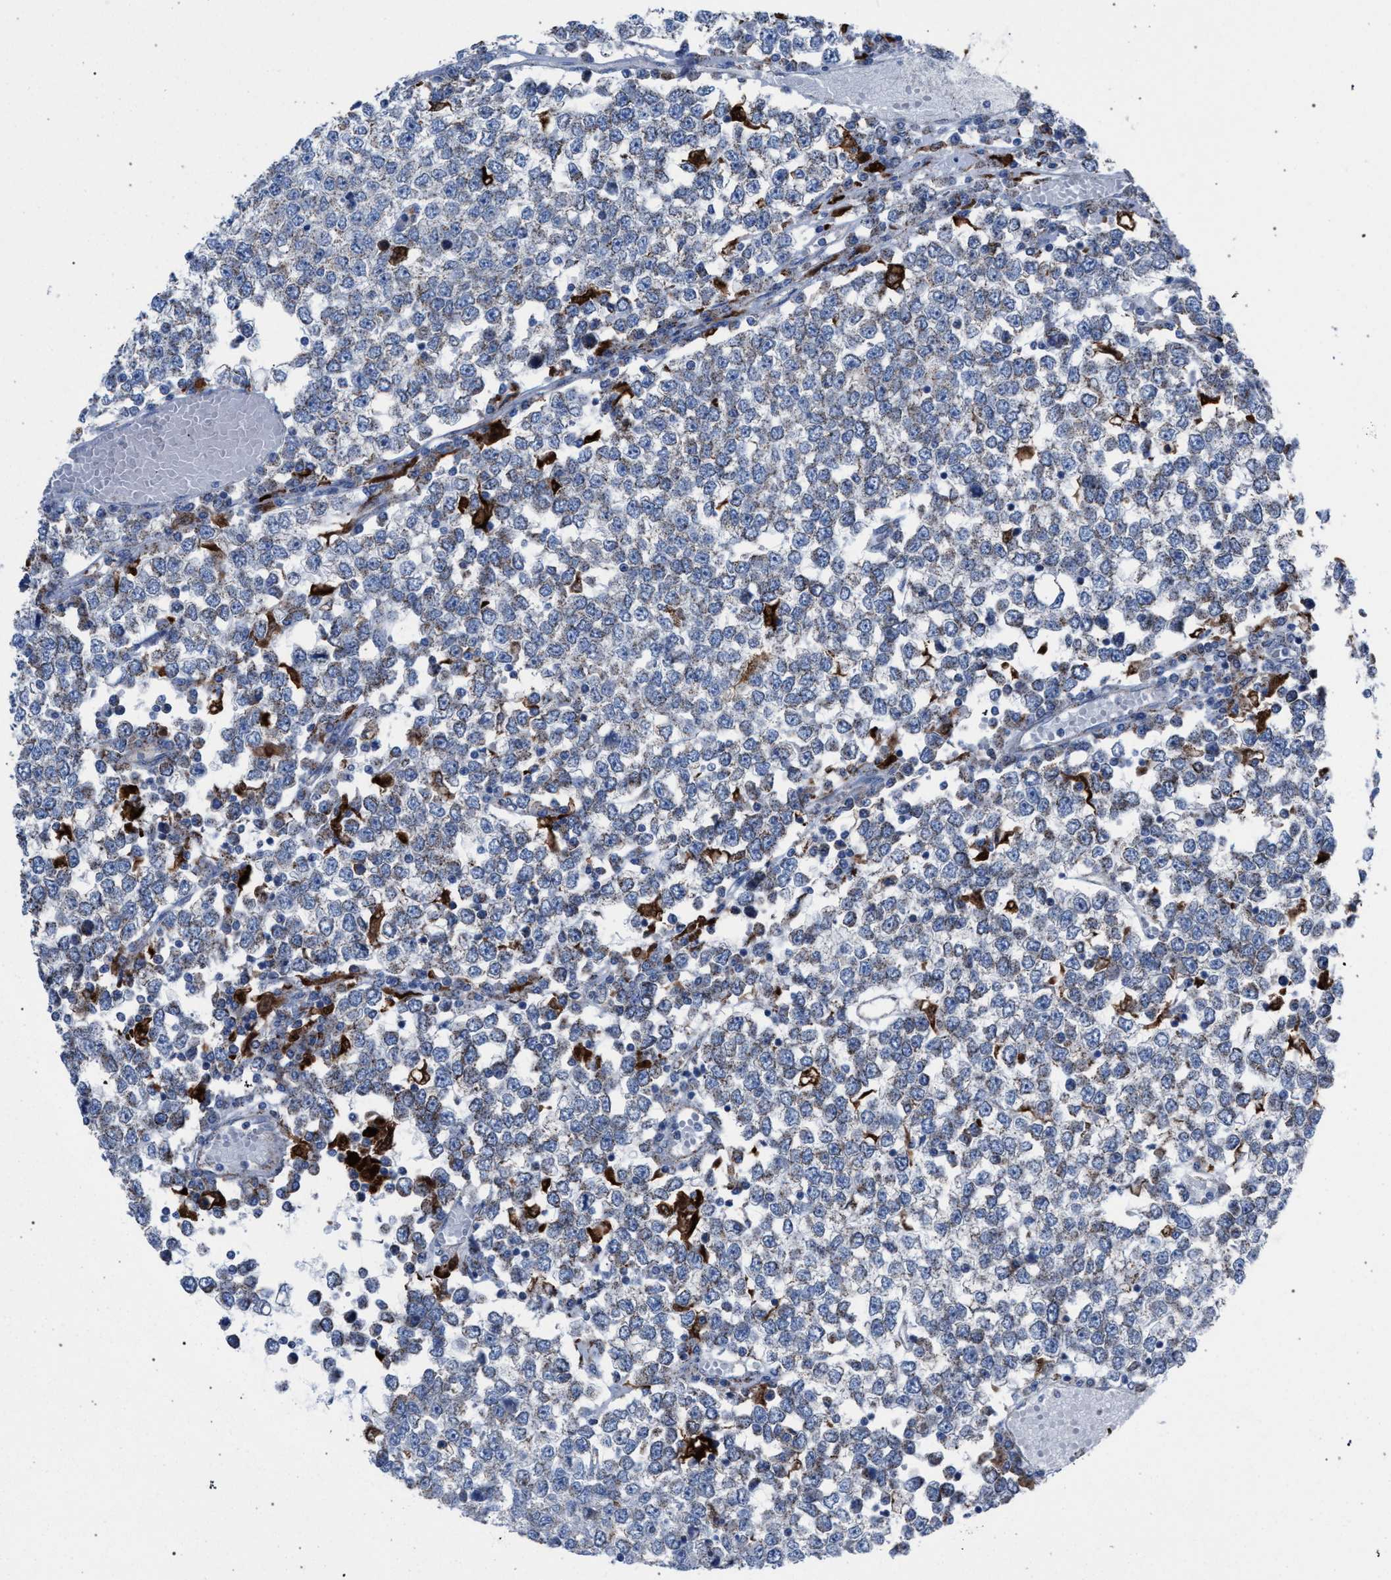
{"staining": {"intensity": "negative", "quantity": "none", "location": "none"}, "tissue": "testis cancer", "cell_type": "Tumor cells", "image_type": "cancer", "snomed": [{"axis": "morphology", "description": "Seminoma, NOS"}, {"axis": "topography", "description": "Testis"}], "caption": "This is a image of immunohistochemistry (IHC) staining of testis cancer (seminoma), which shows no expression in tumor cells. The staining was performed using DAB to visualize the protein expression in brown, while the nuclei were stained in blue with hematoxylin (Magnification: 20x).", "gene": "HSD17B4", "patient": {"sex": "male", "age": 65}}